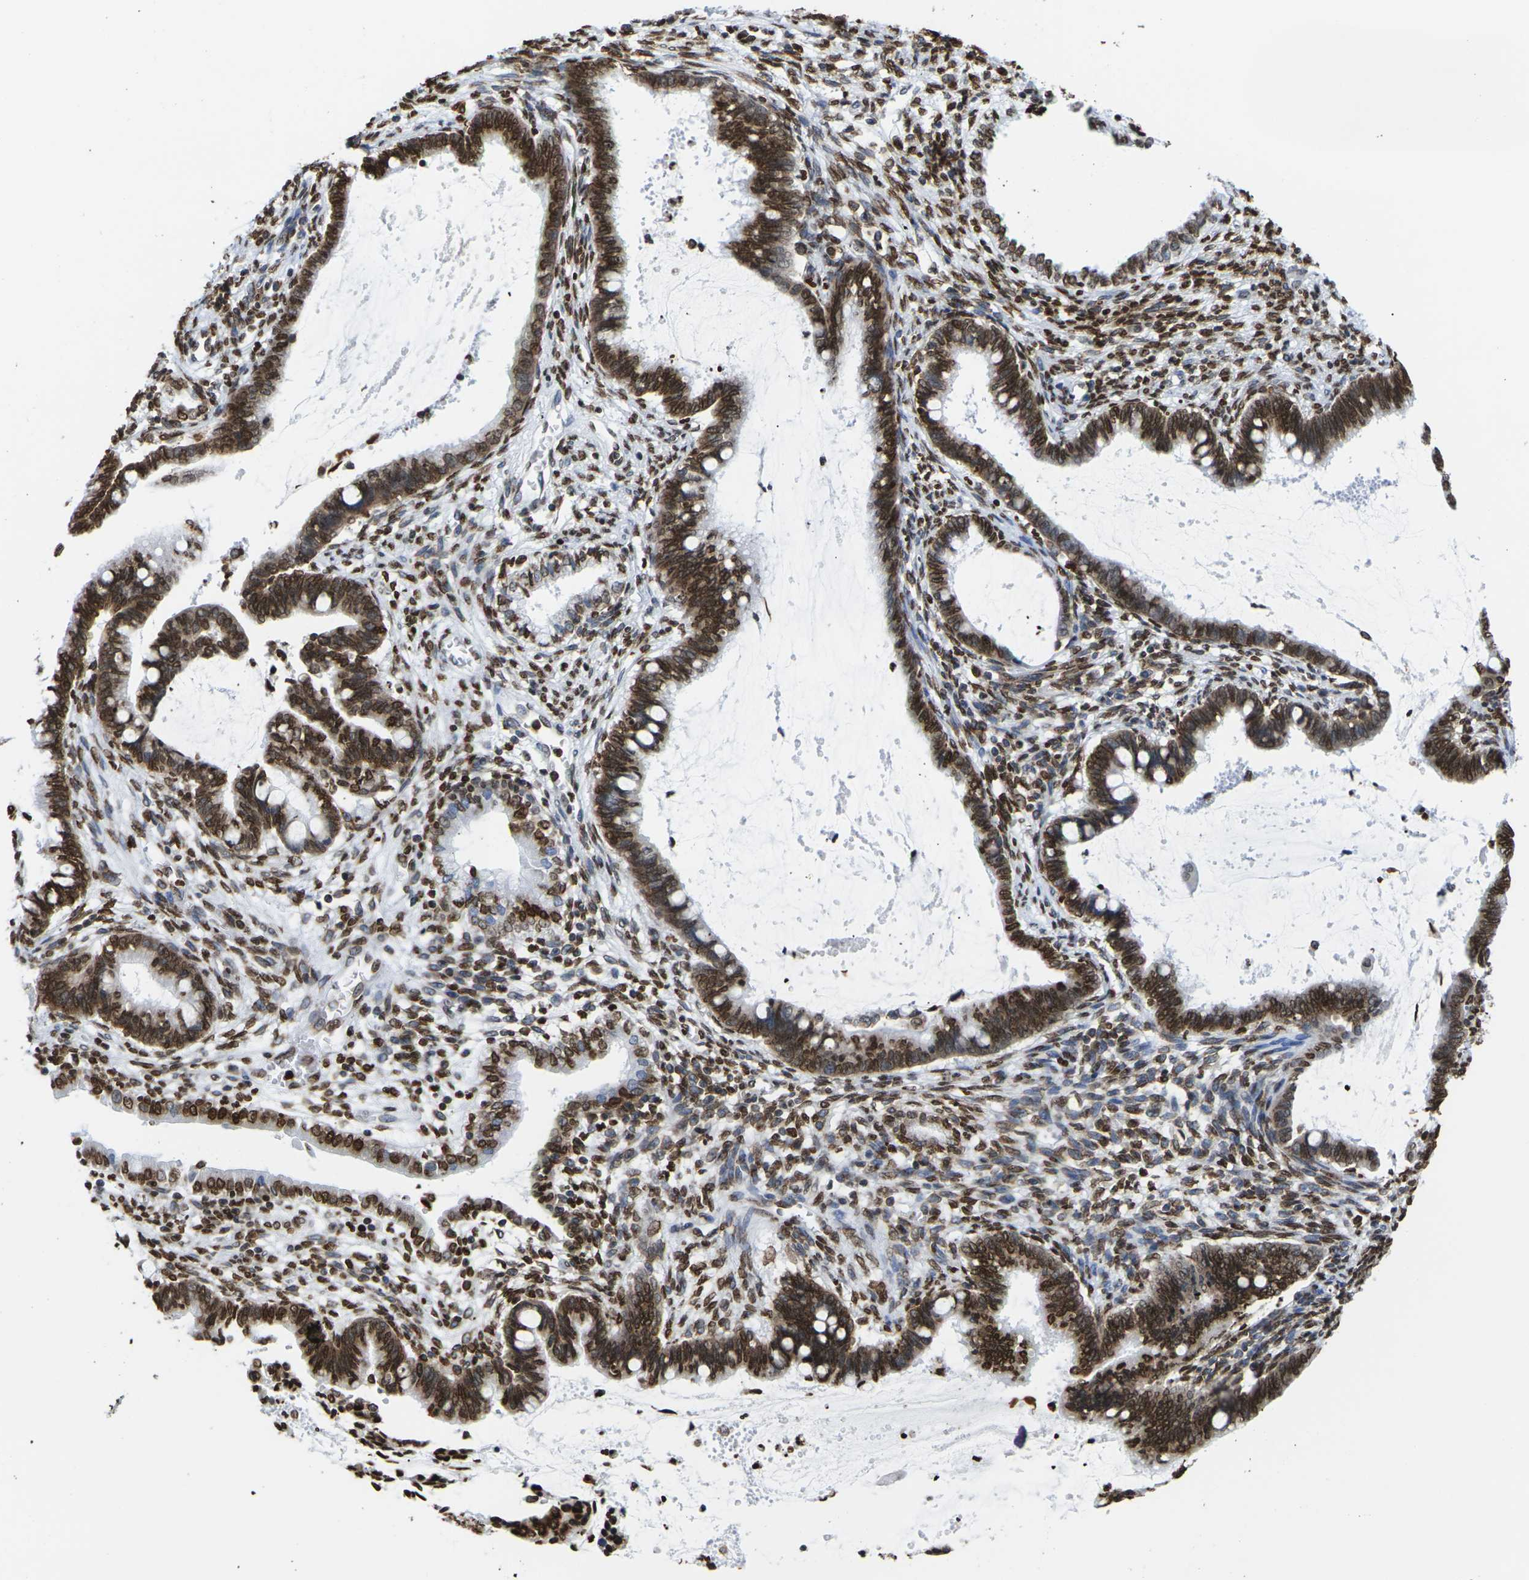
{"staining": {"intensity": "strong", "quantity": ">75%", "location": "cytoplasmic/membranous,nuclear"}, "tissue": "cervical cancer", "cell_type": "Tumor cells", "image_type": "cancer", "snomed": [{"axis": "morphology", "description": "Adenocarcinoma, NOS"}, {"axis": "topography", "description": "Cervix"}], "caption": "The photomicrograph exhibits a brown stain indicating the presence of a protein in the cytoplasmic/membranous and nuclear of tumor cells in adenocarcinoma (cervical). (brown staining indicates protein expression, while blue staining denotes nuclei).", "gene": "H2AC21", "patient": {"sex": "female", "age": 44}}